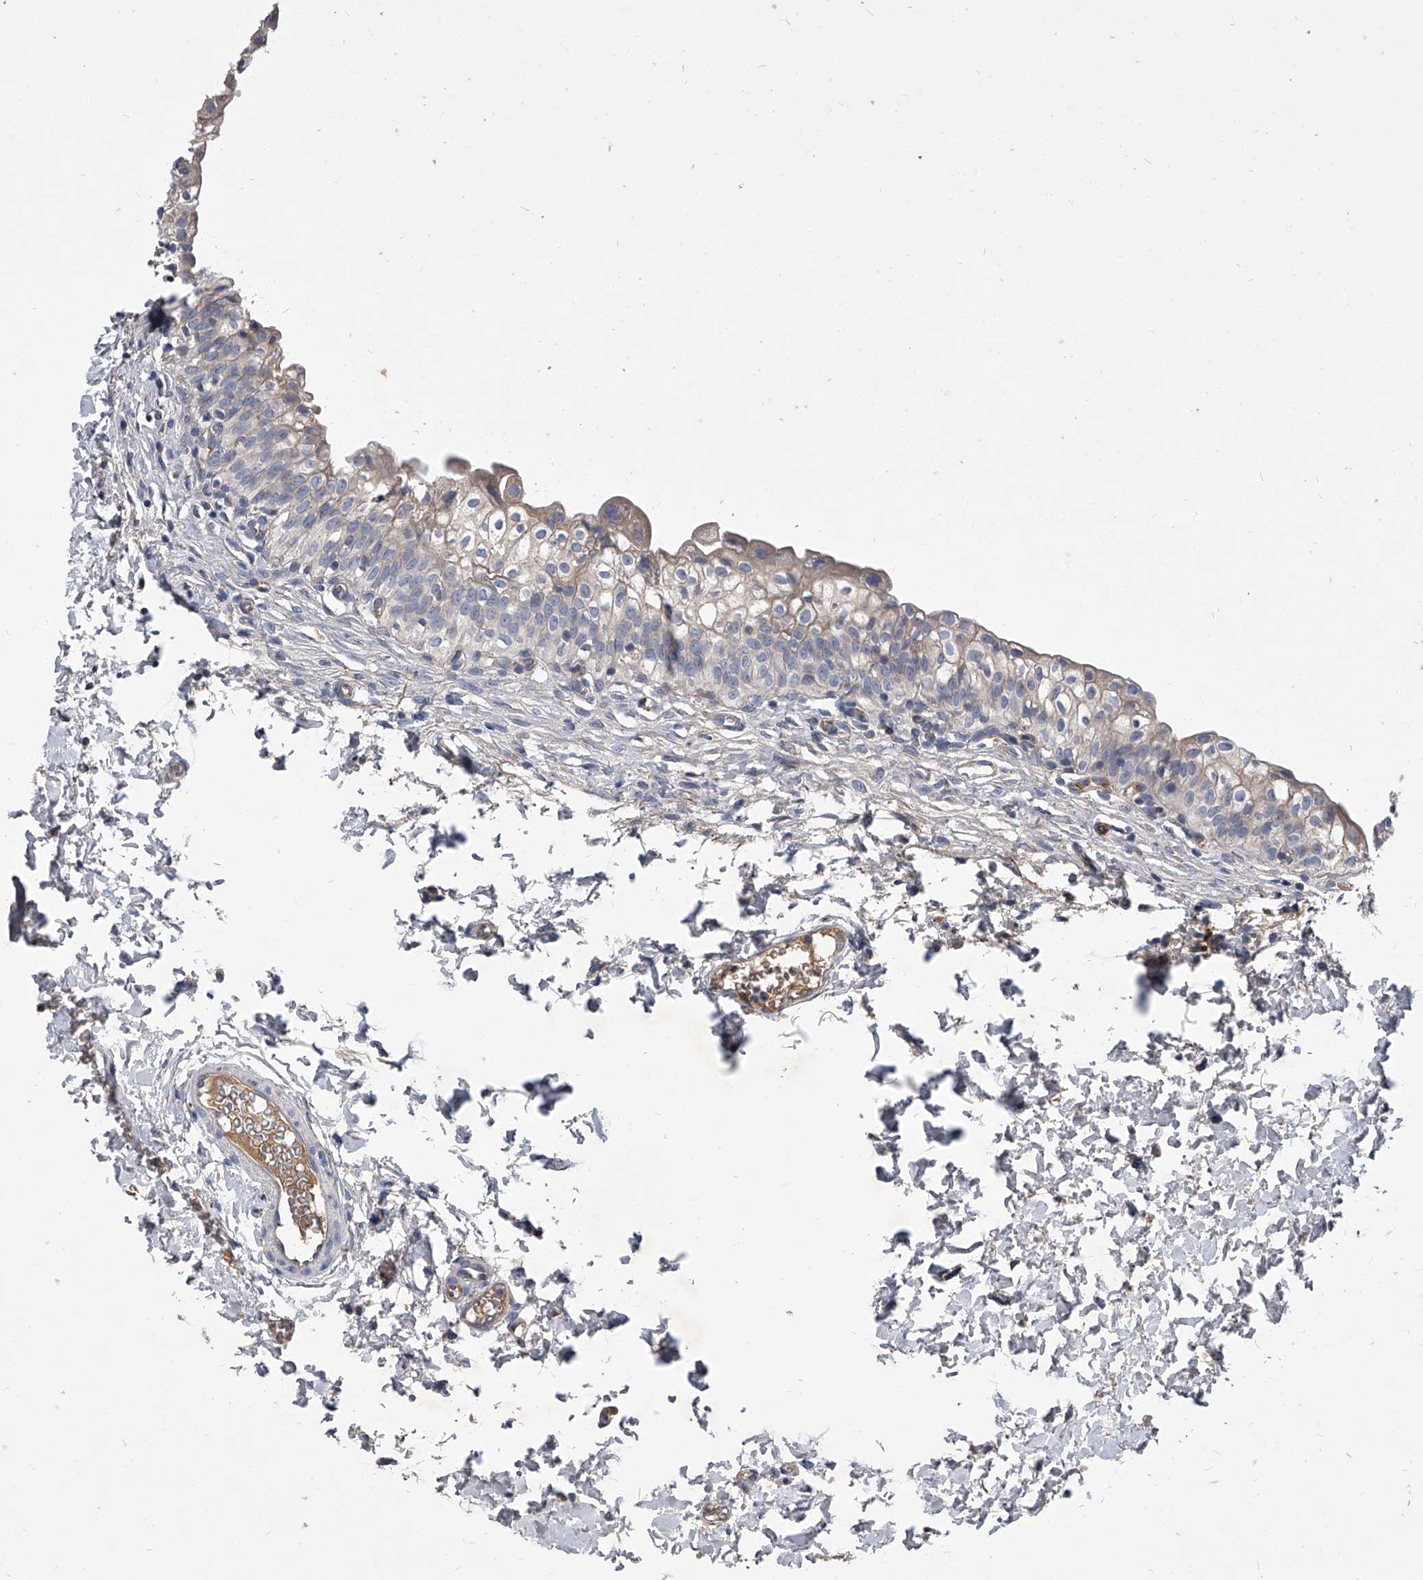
{"staining": {"intensity": "moderate", "quantity": "<25%", "location": "cytoplasmic/membranous"}, "tissue": "urinary bladder", "cell_type": "Urothelial cells", "image_type": "normal", "snomed": [{"axis": "morphology", "description": "Normal tissue, NOS"}, {"axis": "topography", "description": "Urinary bladder"}], "caption": "Immunohistochemical staining of benign human urinary bladder shows <25% levels of moderate cytoplasmic/membranous protein expression in approximately <25% of urothelial cells. Immunohistochemistry (ihc) stains the protein of interest in brown and the nuclei are stained blue.", "gene": "CCR4", "patient": {"sex": "male", "age": 55}}